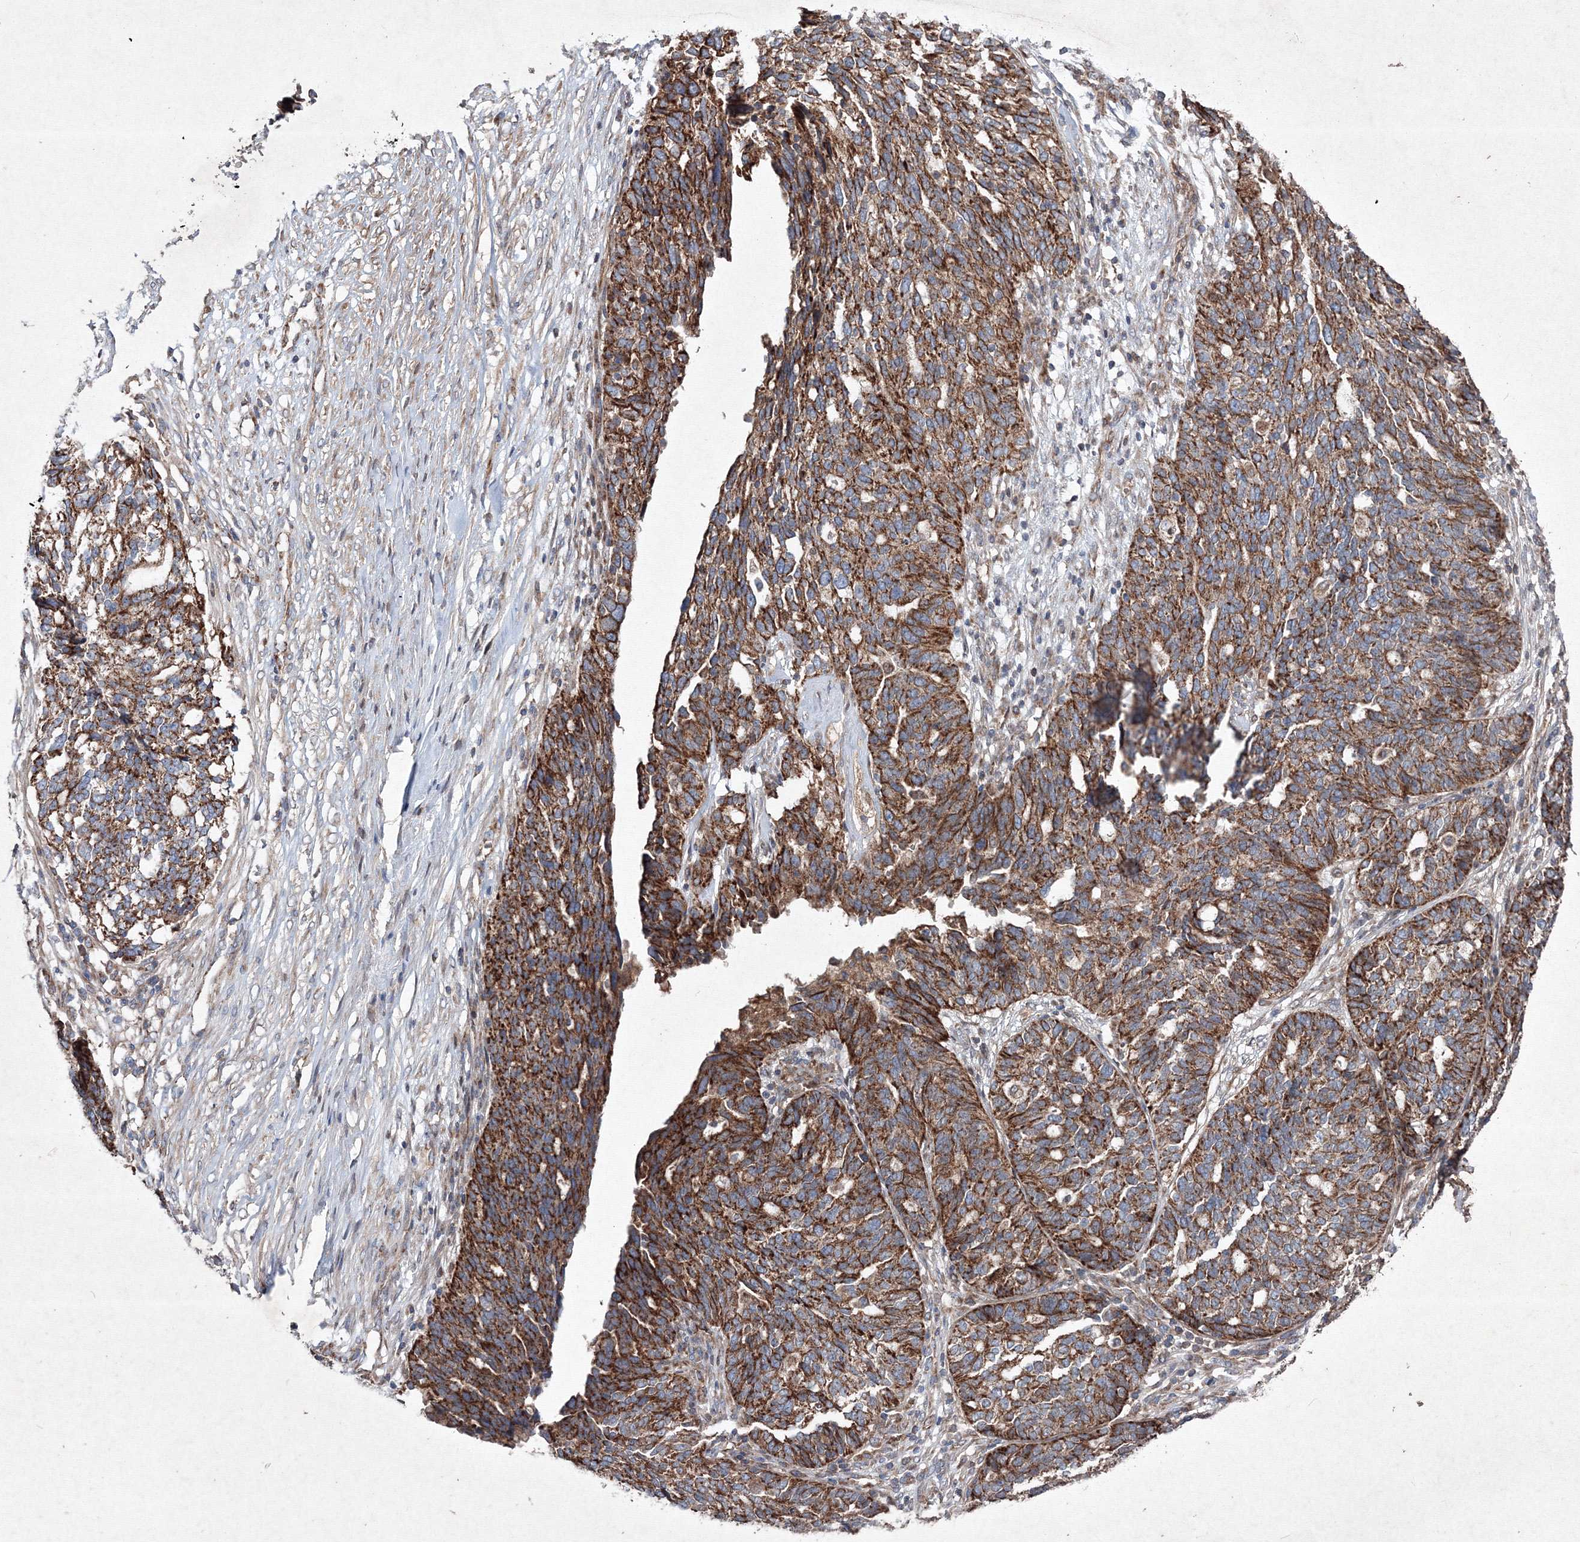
{"staining": {"intensity": "strong", "quantity": ">75%", "location": "cytoplasmic/membranous"}, "tissue": "ovarian cancer", "cell_type": "Tumor cells", "image_type": "cancer", "snomed": [{"axis": "morphology", "description": "Cystadenocarcinoma, serous, NOS"}, {"axis": "topography", "description": "Ovary"}], "caption": "Immunohistochemical staining of ovarian serous cystadenocarcinoma exhibits high levels of strong cytoplasmic/membranous expression in about >75% of tumor cells. The staining was performed using DAB (3,3'-diaminobenzidine), with brown indicating positive protein expression. Nuclei are stained blue with hematoxylin.", "gene": "GFM1", "patient": {"sex": "female", "age": 59}}